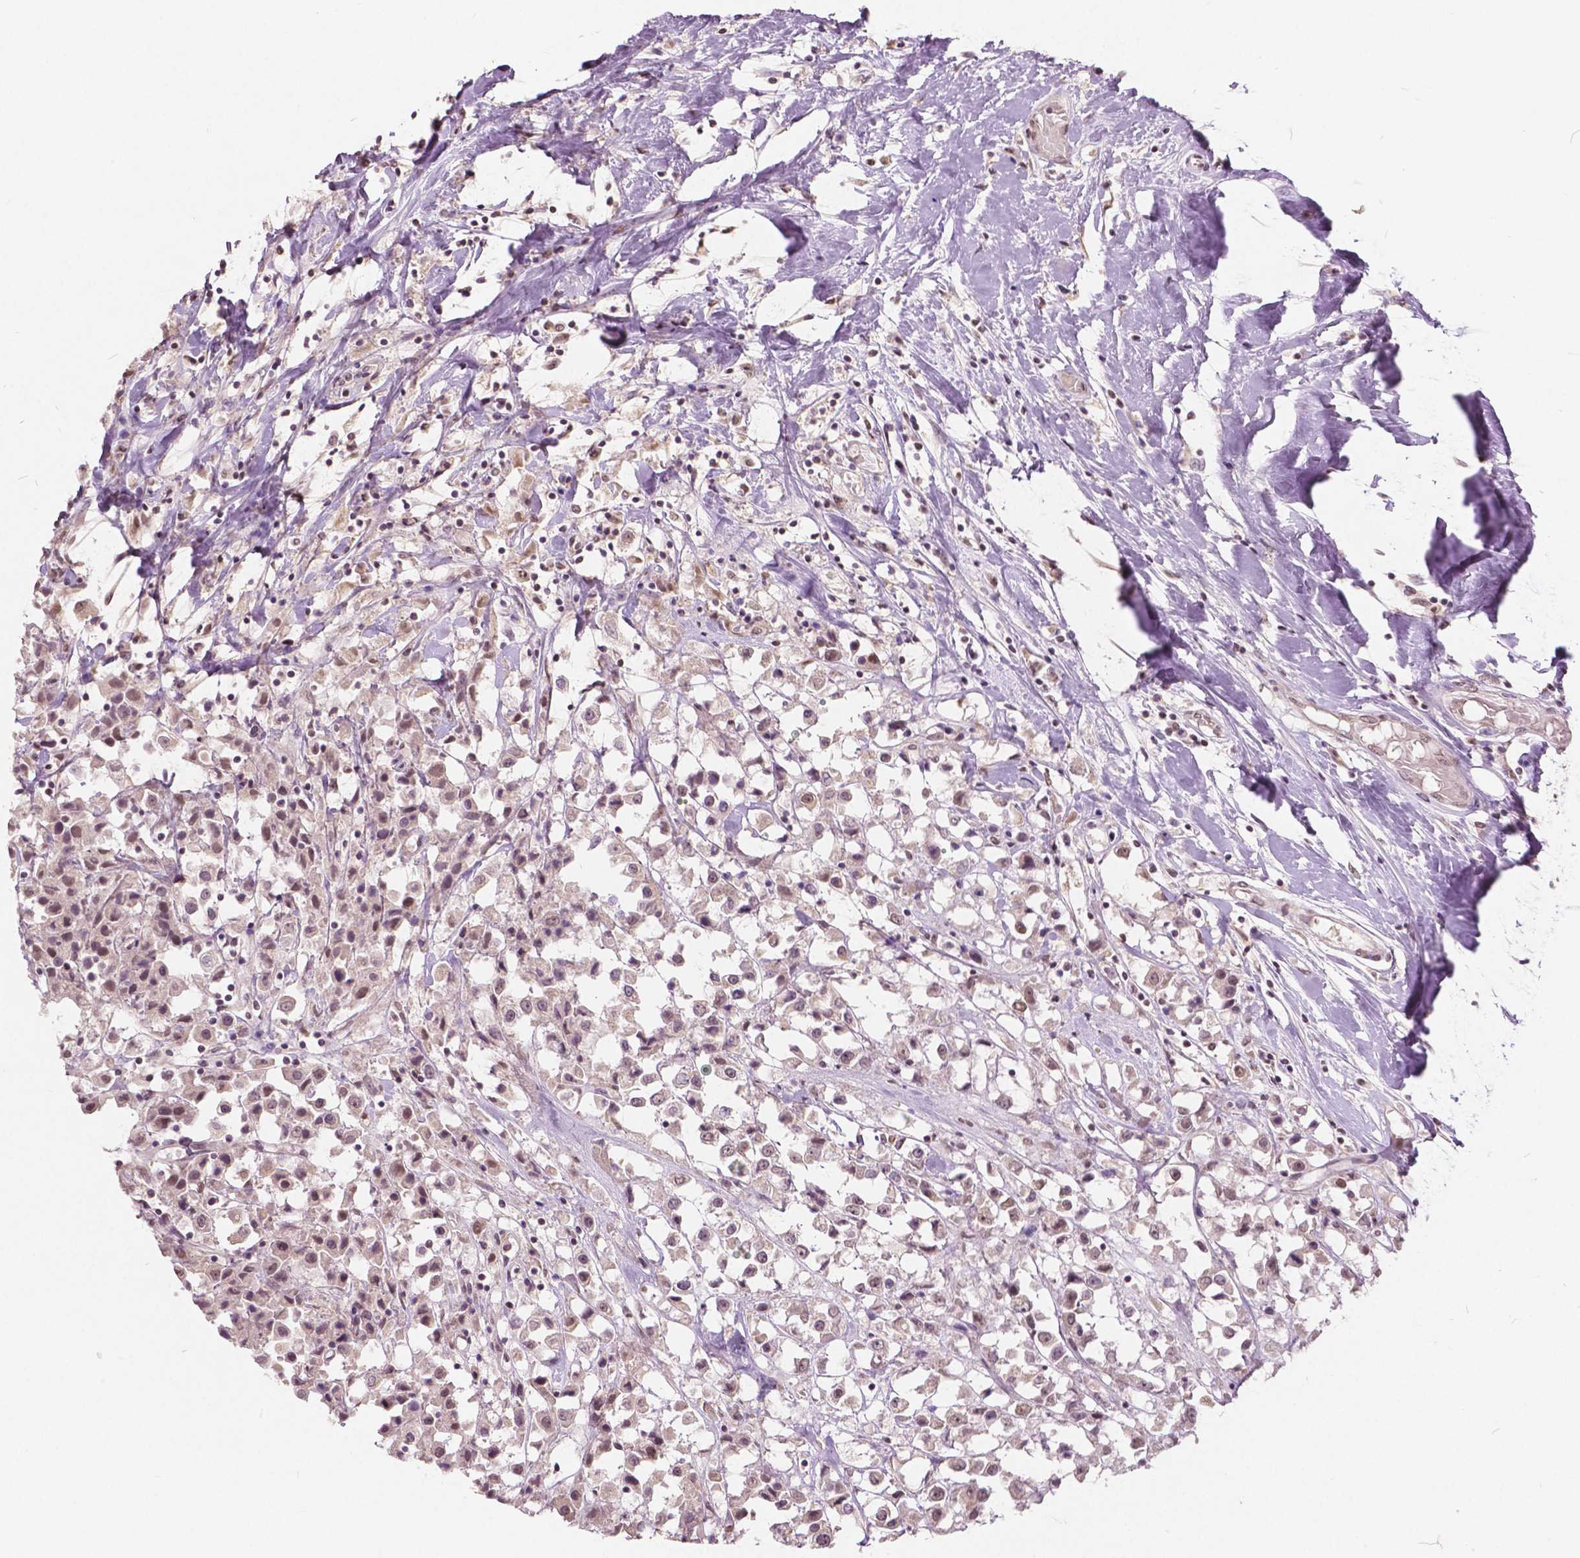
{"staining": {"intensity": "moderate", "quantity": ">75%", "location": "cytoplasmic/membranous,nuclear"}, "tissue": "breast cancer", "cell_type": "Tumor cells", "image_type": "cancer", "snomed": [{"axis": "morphology", "description": "Duct carcinoma"}, {"axis": "topography", "description": "Breast"}], "caption": "Moderate cytoplasmic/membranous and nuclear staining for a protein is identified in approximately >75% of tumor cells of invasive ductal carcinoma (breast) using immunohistochemistry (IHC).", "gene": "HOXA10", "patient": {"sex": "female", "age": 61}}